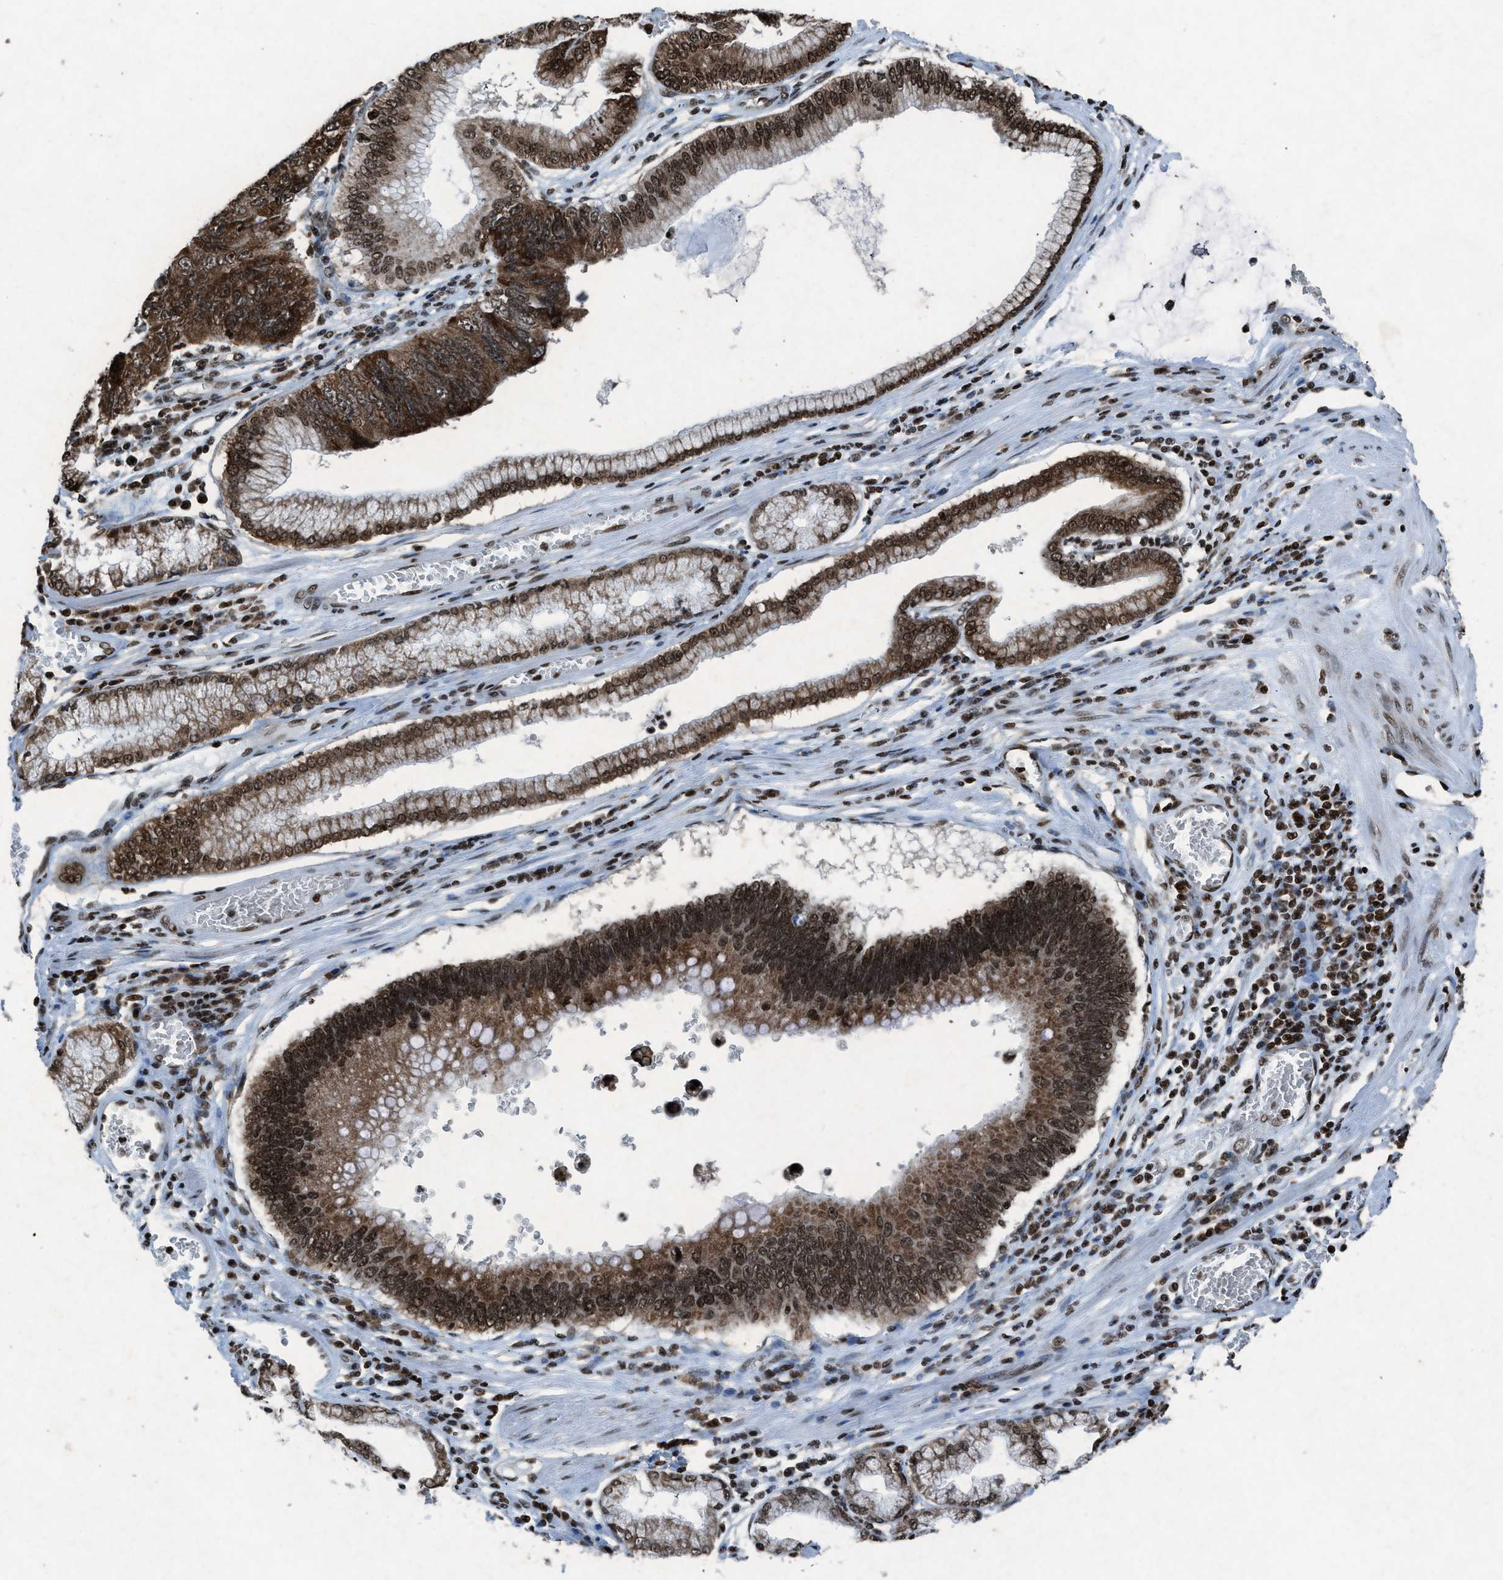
{"staining": {"intensity": "moderate", "quantity": ">75%", "location": "cytoplasmic/membranous,nuclear"}, "tissue": "stomach cancer", "cell_type": "Tumor cells", "image_type": "cancer", "snomed": [{"axis": "morphology", "description": "Adenocarcinoma, NOS"}, {"axis": "topography", "description": "Stomach"}], "caption": "Moderate cytoplasmic/membranous and nuclear expression for a protein is present in about >75% of tumor cells of stomach cancer using immunohistochemistry (IHC).", "gene": "NXF1", "patient": {"sex": "male", "age": 59}}